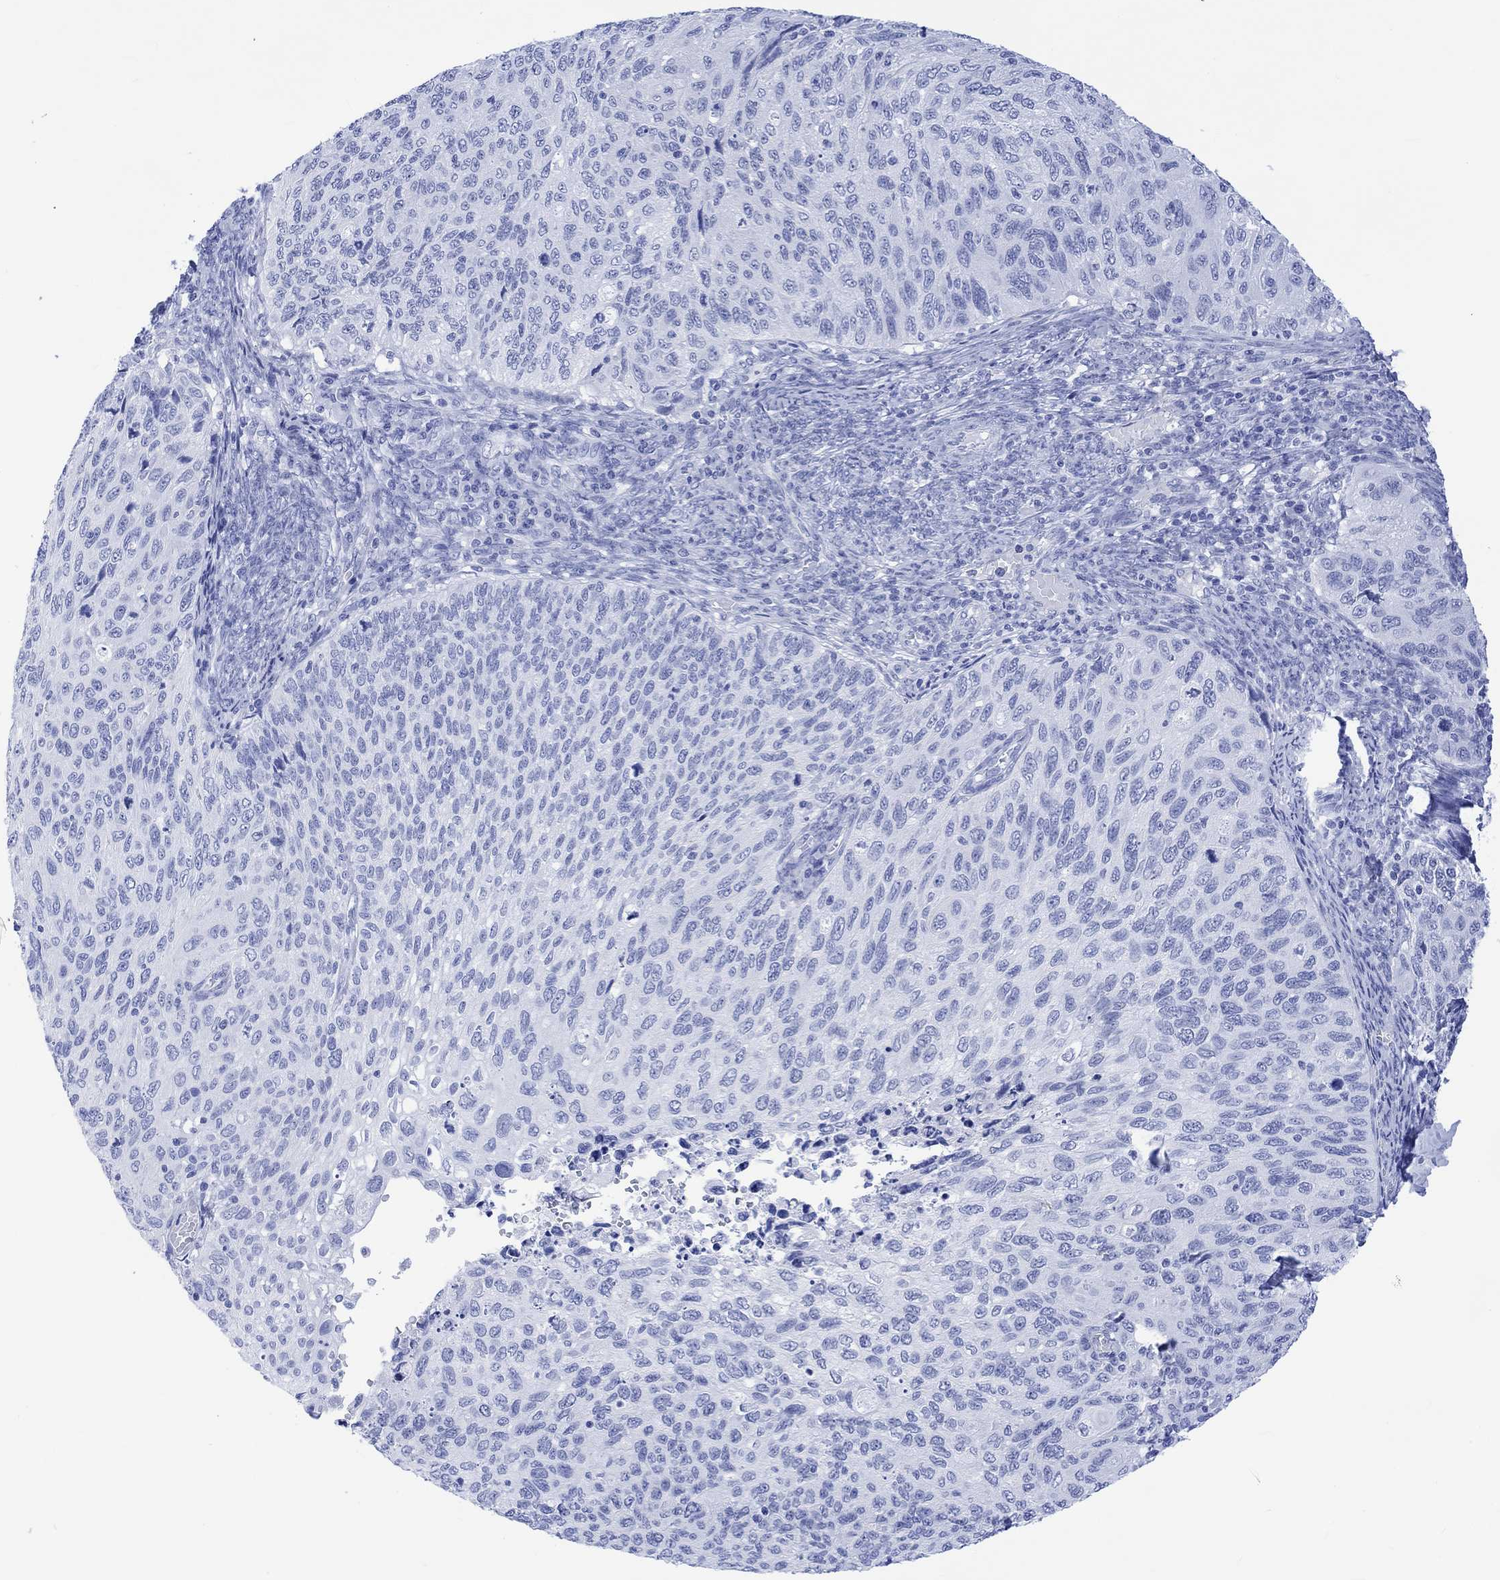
{"staining": {"intensity": "negative", "quantity": "none", "location": "none"}, "tissue": "cervical cancer", "cell_type": "Tumor cells", "image_type": "cancer", "snomed": [{"axis": "morphology", "description": "Squamous cell carcinoma, NOS"}, {"axis": "topography", "description": "Cervix"}], "caption": "Cervical cancer (squamous cell carcinoma) stained for a protein using immunohistochemistry reveals no staining tumor cells.", "gene": "CELF4", "patient": {"sex": "female", "age": 70}}